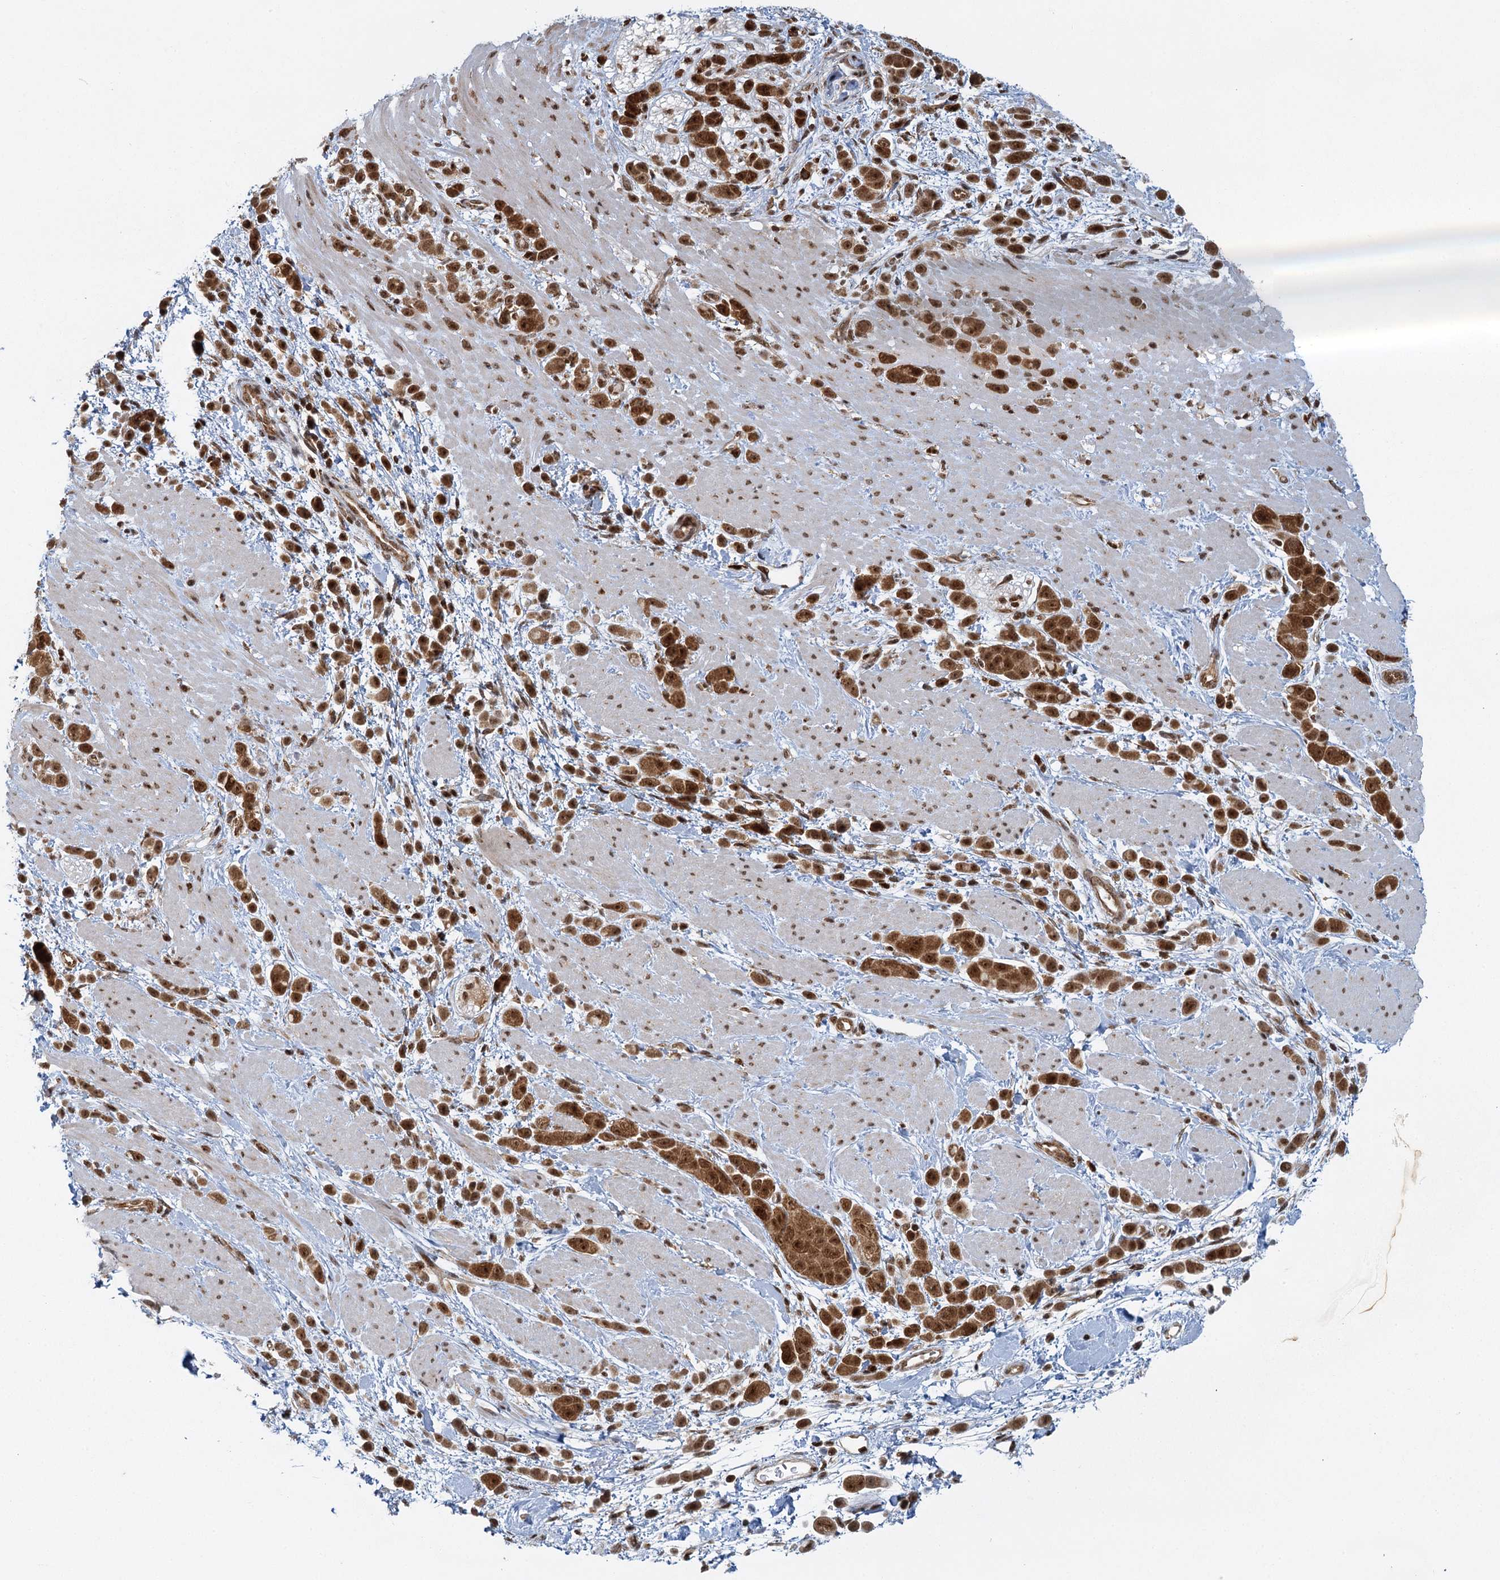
{"staining": {"intensity": "moderate", "quantity": ">75%", "location": "cytoplasmic/membranous,nuclear"}, "tissue": "pancreatic cancer", "cell_type": "Tumor cells", "image_type": "cancer", "snomed": [{"axis": "morphology", "description": "Normal tissue, NOS"}, {"axis": "morphology", "description": "Adenocarcinoma, NOS"}, {"axis": "topography", "description": "Pancreas"}], "caption": "A histopathology image of human adenocarcinoma (pancreatic) stained for a protein shows moderate cytoplasmic/membranous and nuclear brown staining in tumor cells.", "gene": "GPATCH11", "patient": {"sex": "female", "age": 64}}